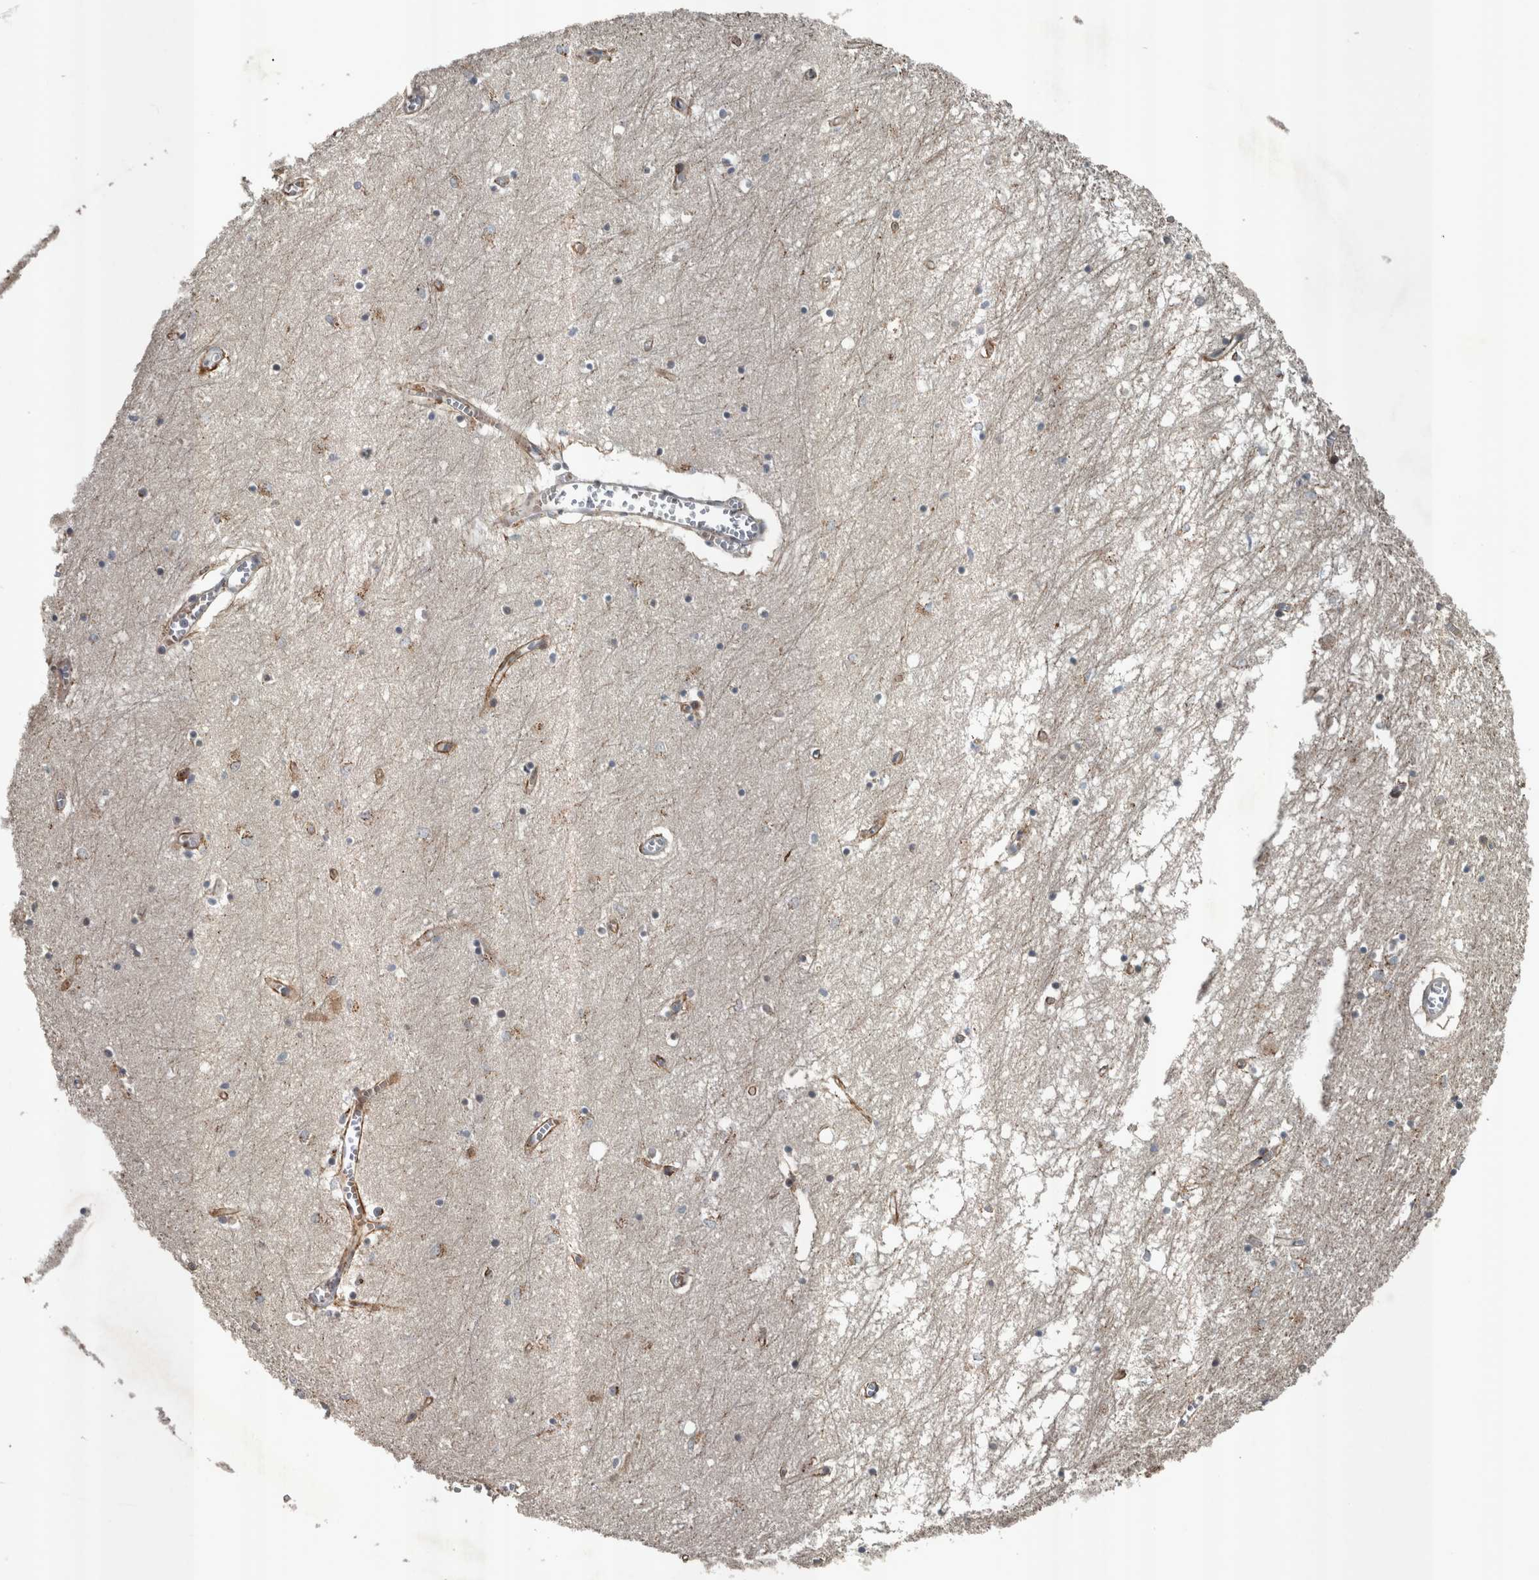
{"staining": {"intensity": "weak", "quantity": "25%-75%", "location": "cytoplasmic/membranous"}, "tissue": "hippocampus", "cell_type": "Glial cells", "image_type": "normal", "snomed": [{"axis": "morphology", "description": "Normal tissue, NOS"}, {"axis": "topography", "description": "Hippocampus"}], "caption": "Glial cells show low levels of weak cytoplasmic/membranous positivity in approximately 25%-75% of cells in normal human hippocampus. The staining was performed using DAB (3,3'-diaminobenzidine) to visualize the protein expression in brown, while the nuclei were stained in blue with hematoxylin (Magnification: 20x).", "gene": "ZNF345", "patient": {"sex": "male", "age": 70}}